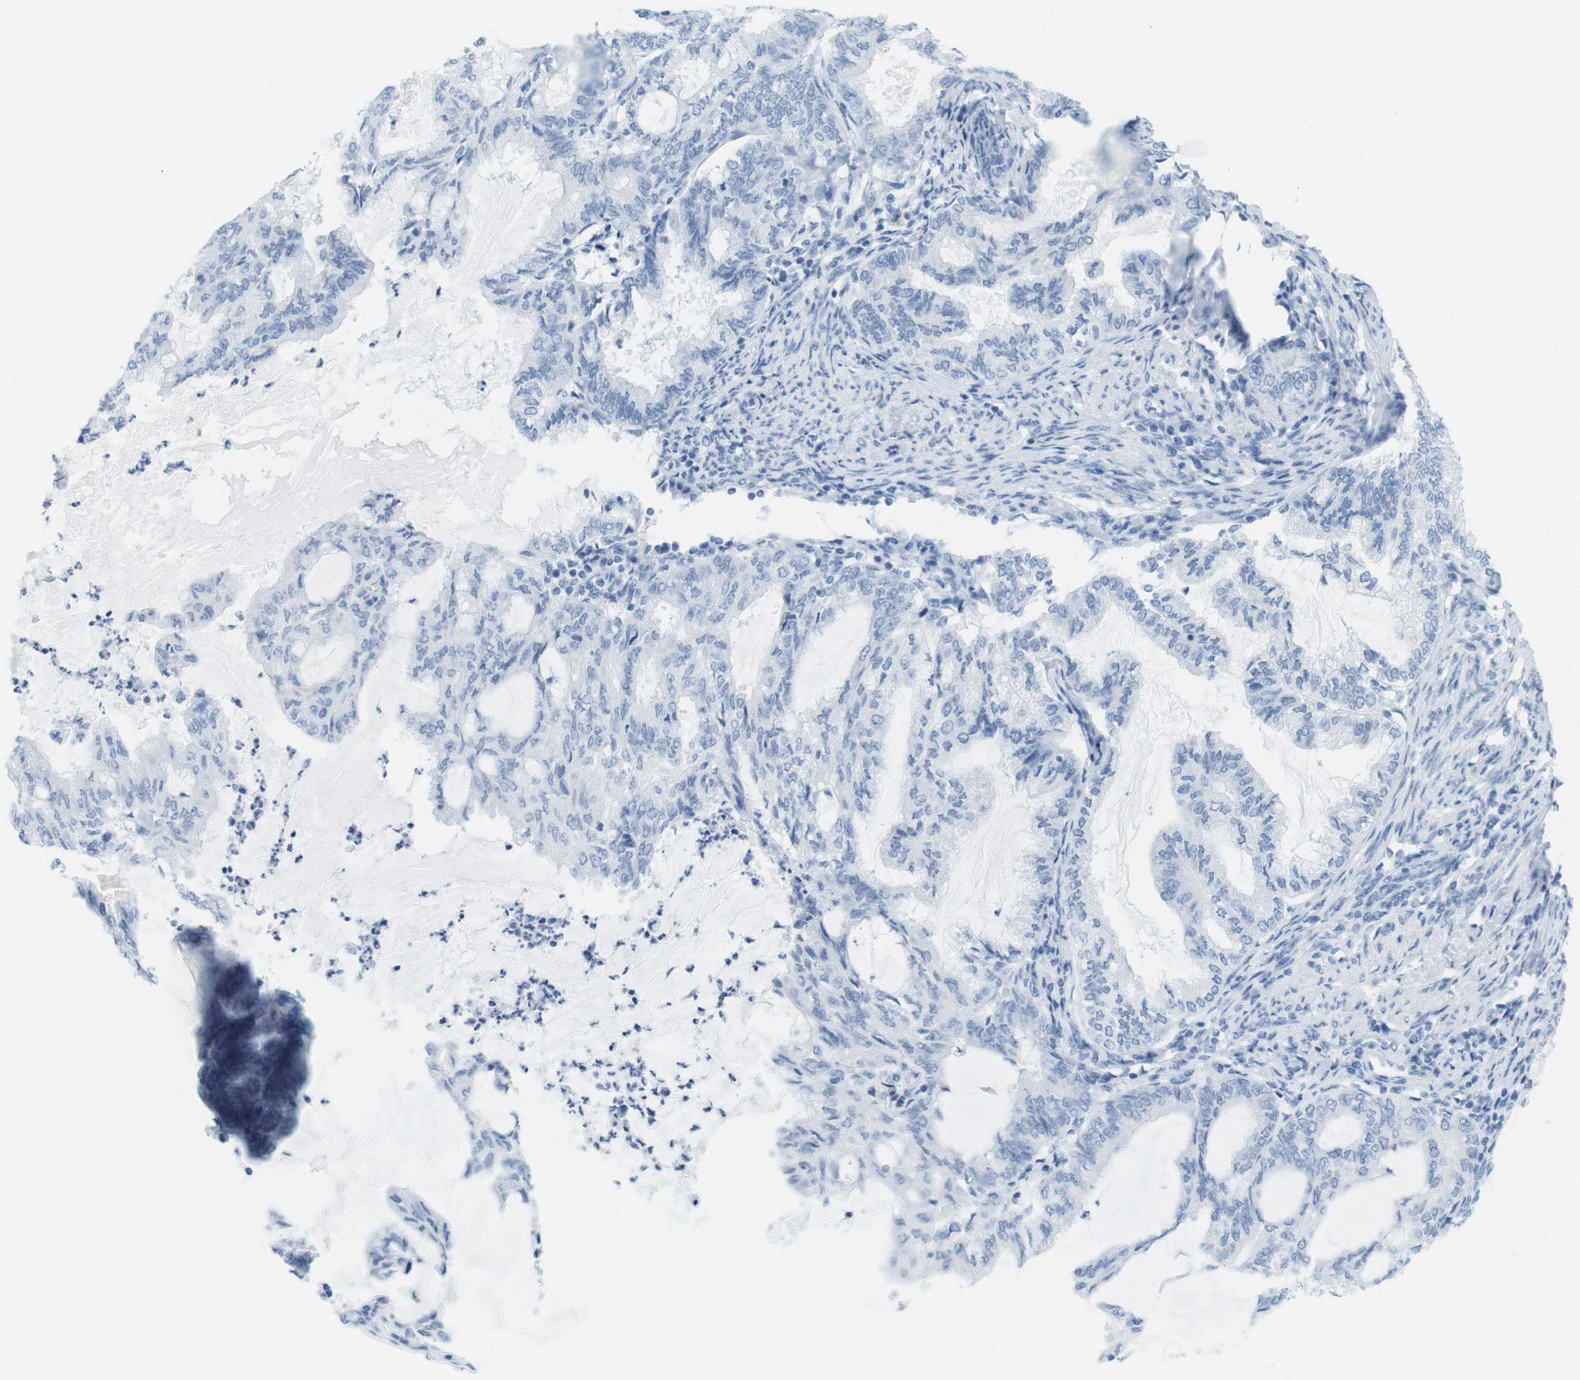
{"staining": {"intensity": "negative", "quantity": "none", "location": "none"}, "tissue": "endometrial cancer", "cell_type": "Tumor cells", "image_type": "cancer", "snomed": [{"axis": "morphology", "description": "Adenocarcinoma, NOS"}, {"axis": "topography", "description": "Endometrium"}], "caption": "High power microscopy micrograph of an immunohistochemistry image of endometrial adenocarcinoma, revealing no significant positivity in tumor cells. (IHC, brightfield microscopy, high magnification).", "gene": "TNNT2", "patient": {"sex": "female", "age": 86}}